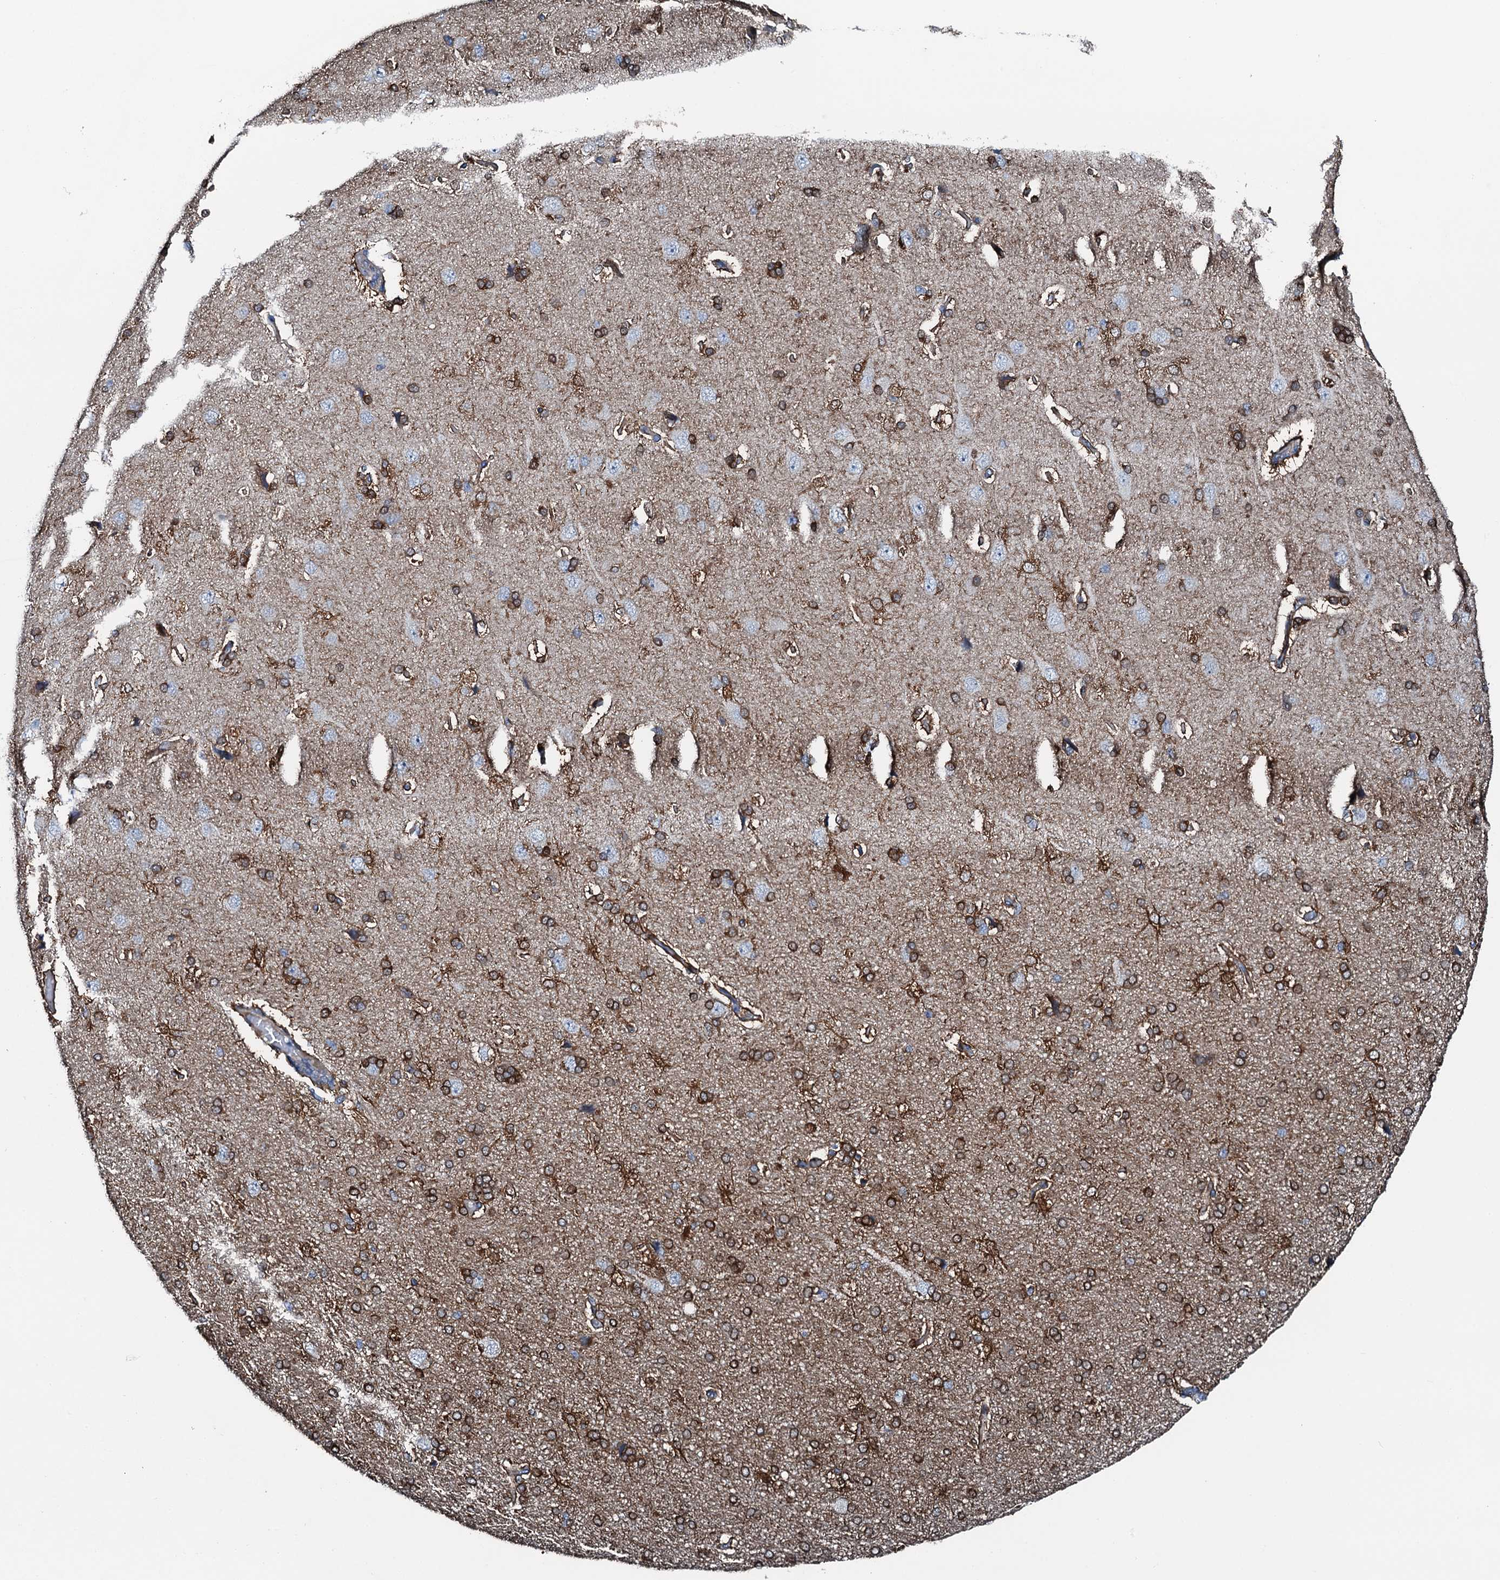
{"staining": {"intensity": "strong", "quantity": ">75%", "location": "cytoplasmic/membranous"}, "tissue": "cerebral cortex", "cell_type": "Endothelial cells", "image_type": "normal", "snomed": [{"axis": "morphology", "description": "Normal tissue, NOS"}, {"axis": "topography", "description": "Cerebral cortex"}], "caption": "There is high levels of strong cytoplasmic/membranous staining in endothelial cells of unremarkable cerebral cortex, as demonstrated by immunohistochemical staining (brown color).", "gene": "GFOD2", "patient": {"sex": "male", "age": 62}}